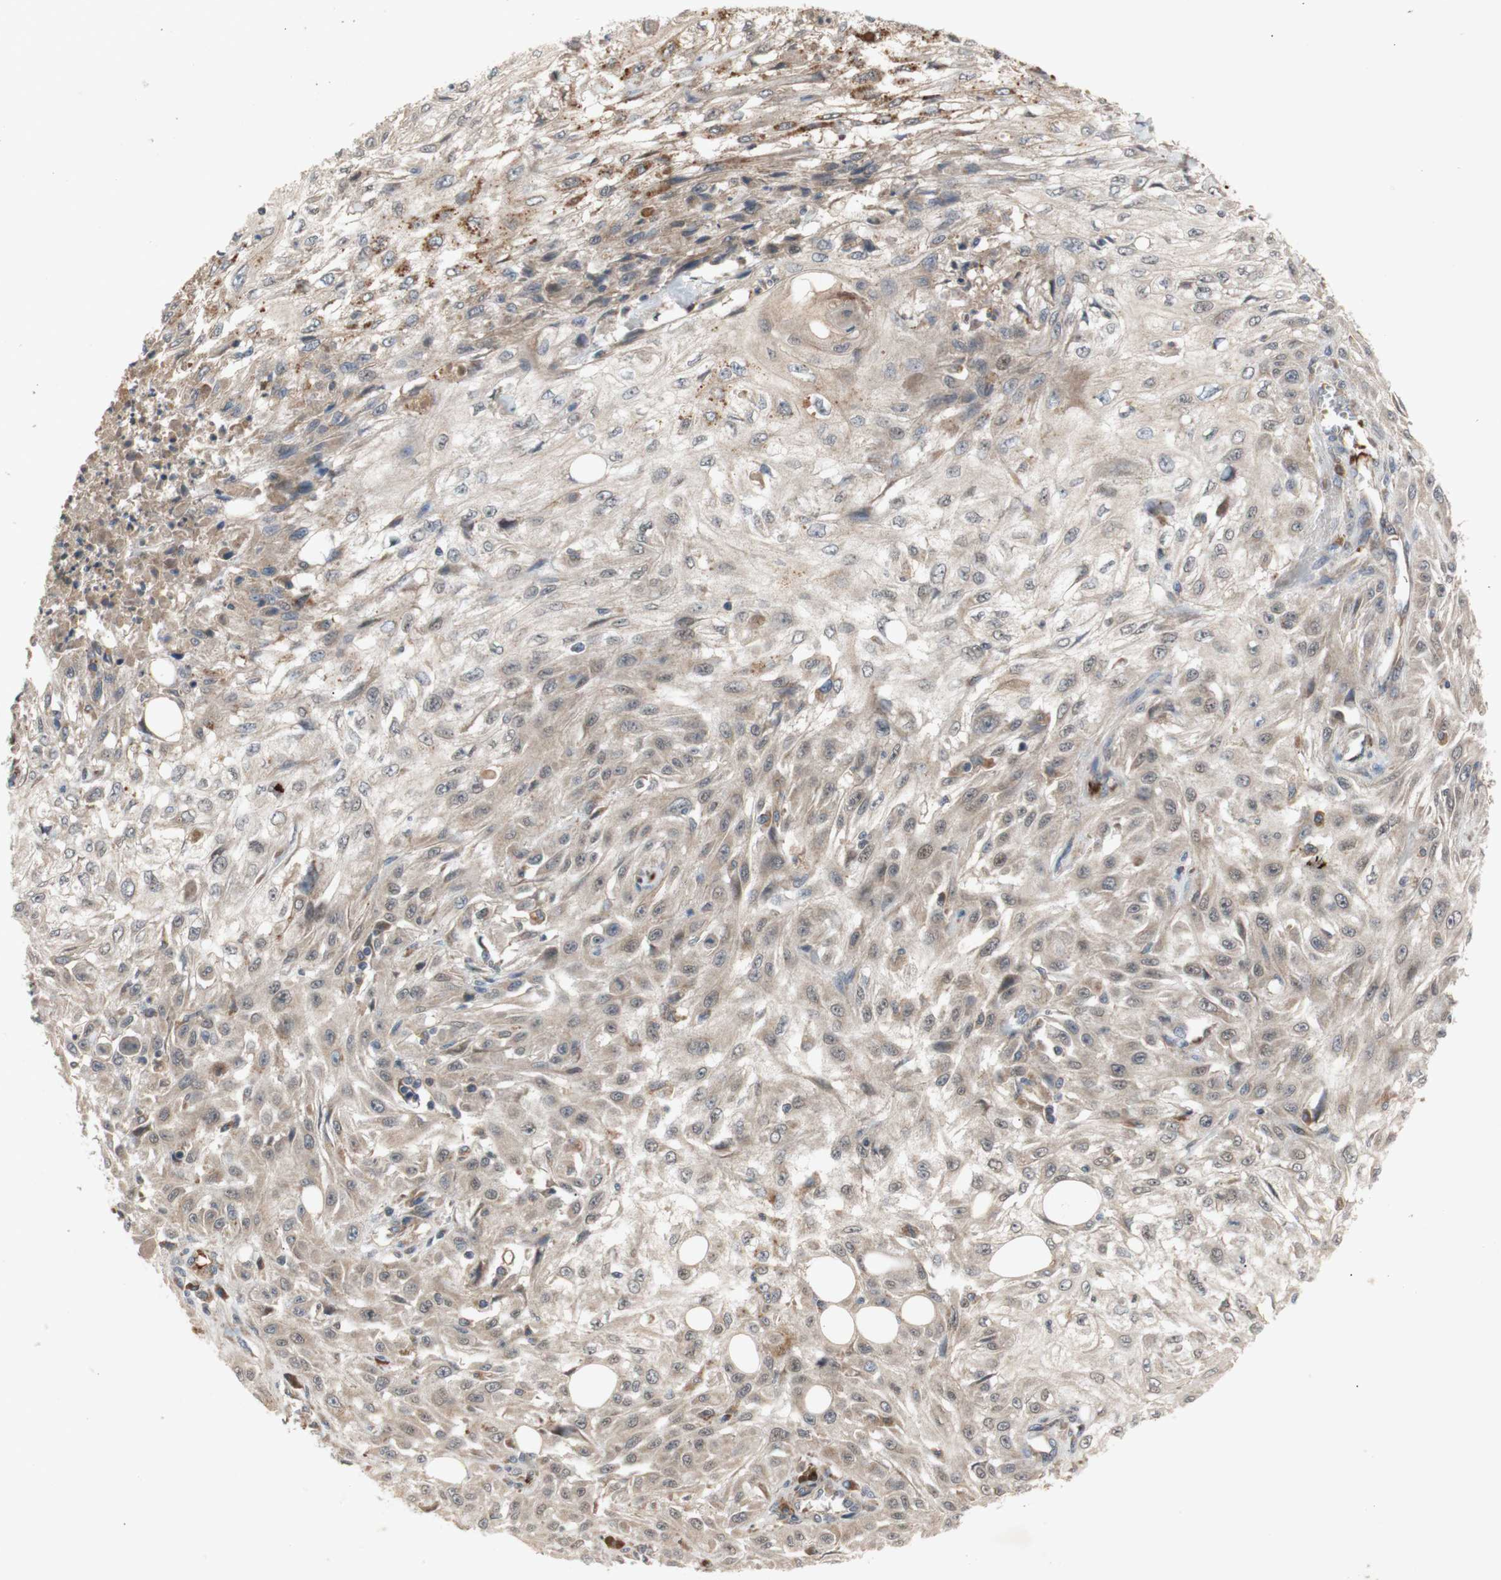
{"staining": {"intensity": "weak", "quantity": ">75%", "location": "cytoplasmic/membranous"}, "tissue": "skin cancer", "cell_type": "Tumor cells", "image_type": "cancer", "snomed": [{"axis": "morphology", "description": "Squamous cell carcinoma, NOS"}, {"axis": "topography", "description": "Skin"}], "caption": "Immunohistochemistry (IHC) (DAB (3,3'-diaminobenzidine)) staining of skin cancer exhibits weak cytoplasmic/membranous protein staining in about >75% of tumor cells.", "gene": "PKN1", "patient": {"sex": "male", "age": 75}}